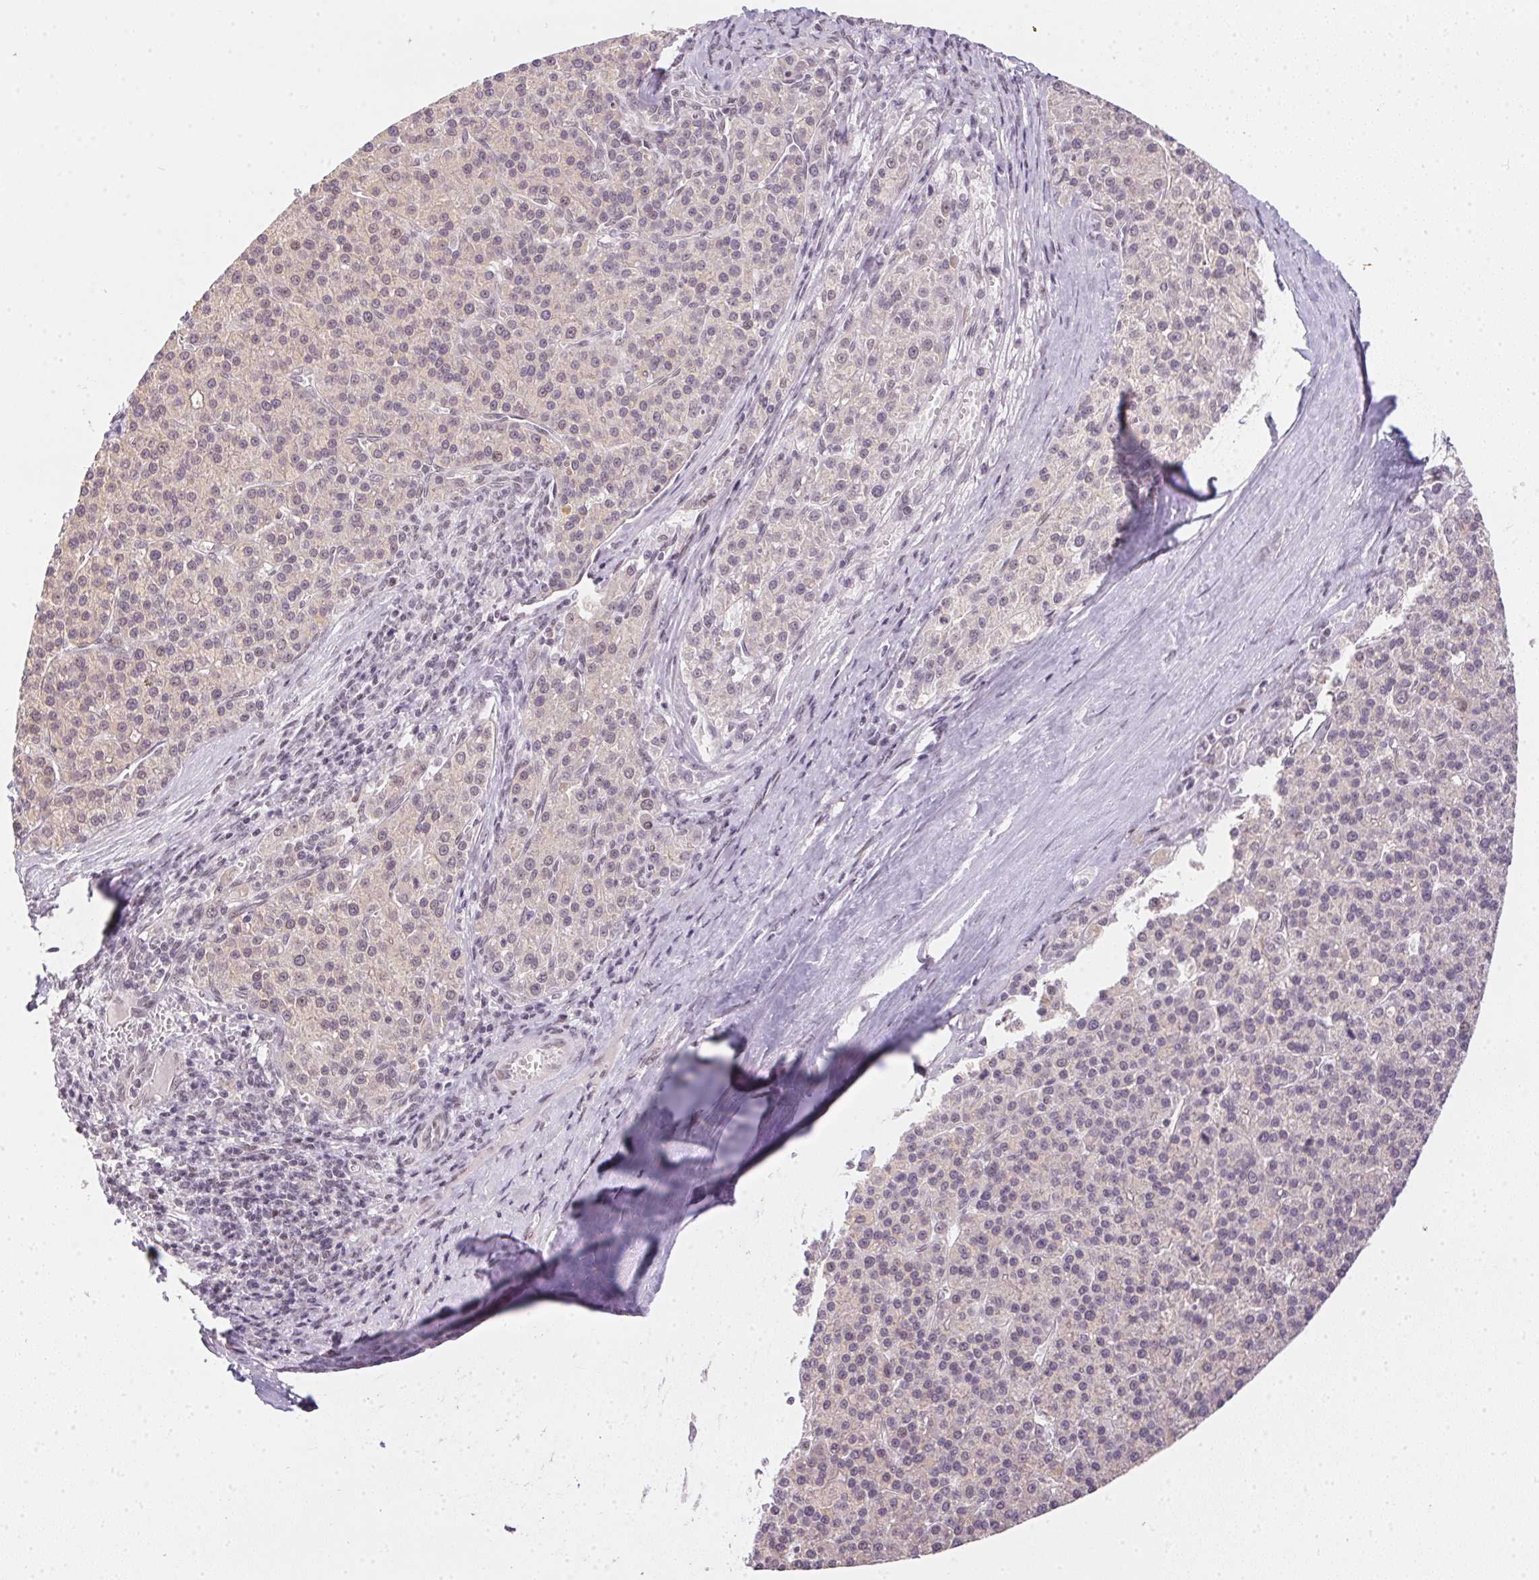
{"staining": {"intensity": "negative", "quantity": "none", "location": "none"}, "tissue": "liver cancer", "cell_type": "Tumor cells", "image_type": "cancer", "snomed": [{"axis": "morphology", "description": "Carcinoma, Hepatocellular, NOS"}, {"axis": "topography", "description": "Liver"}], "caption": "Tumor cells show no significant positivity in liver cancer.", "gene": "KDM4D", "patient": {"sex": "female", "age": 58}}